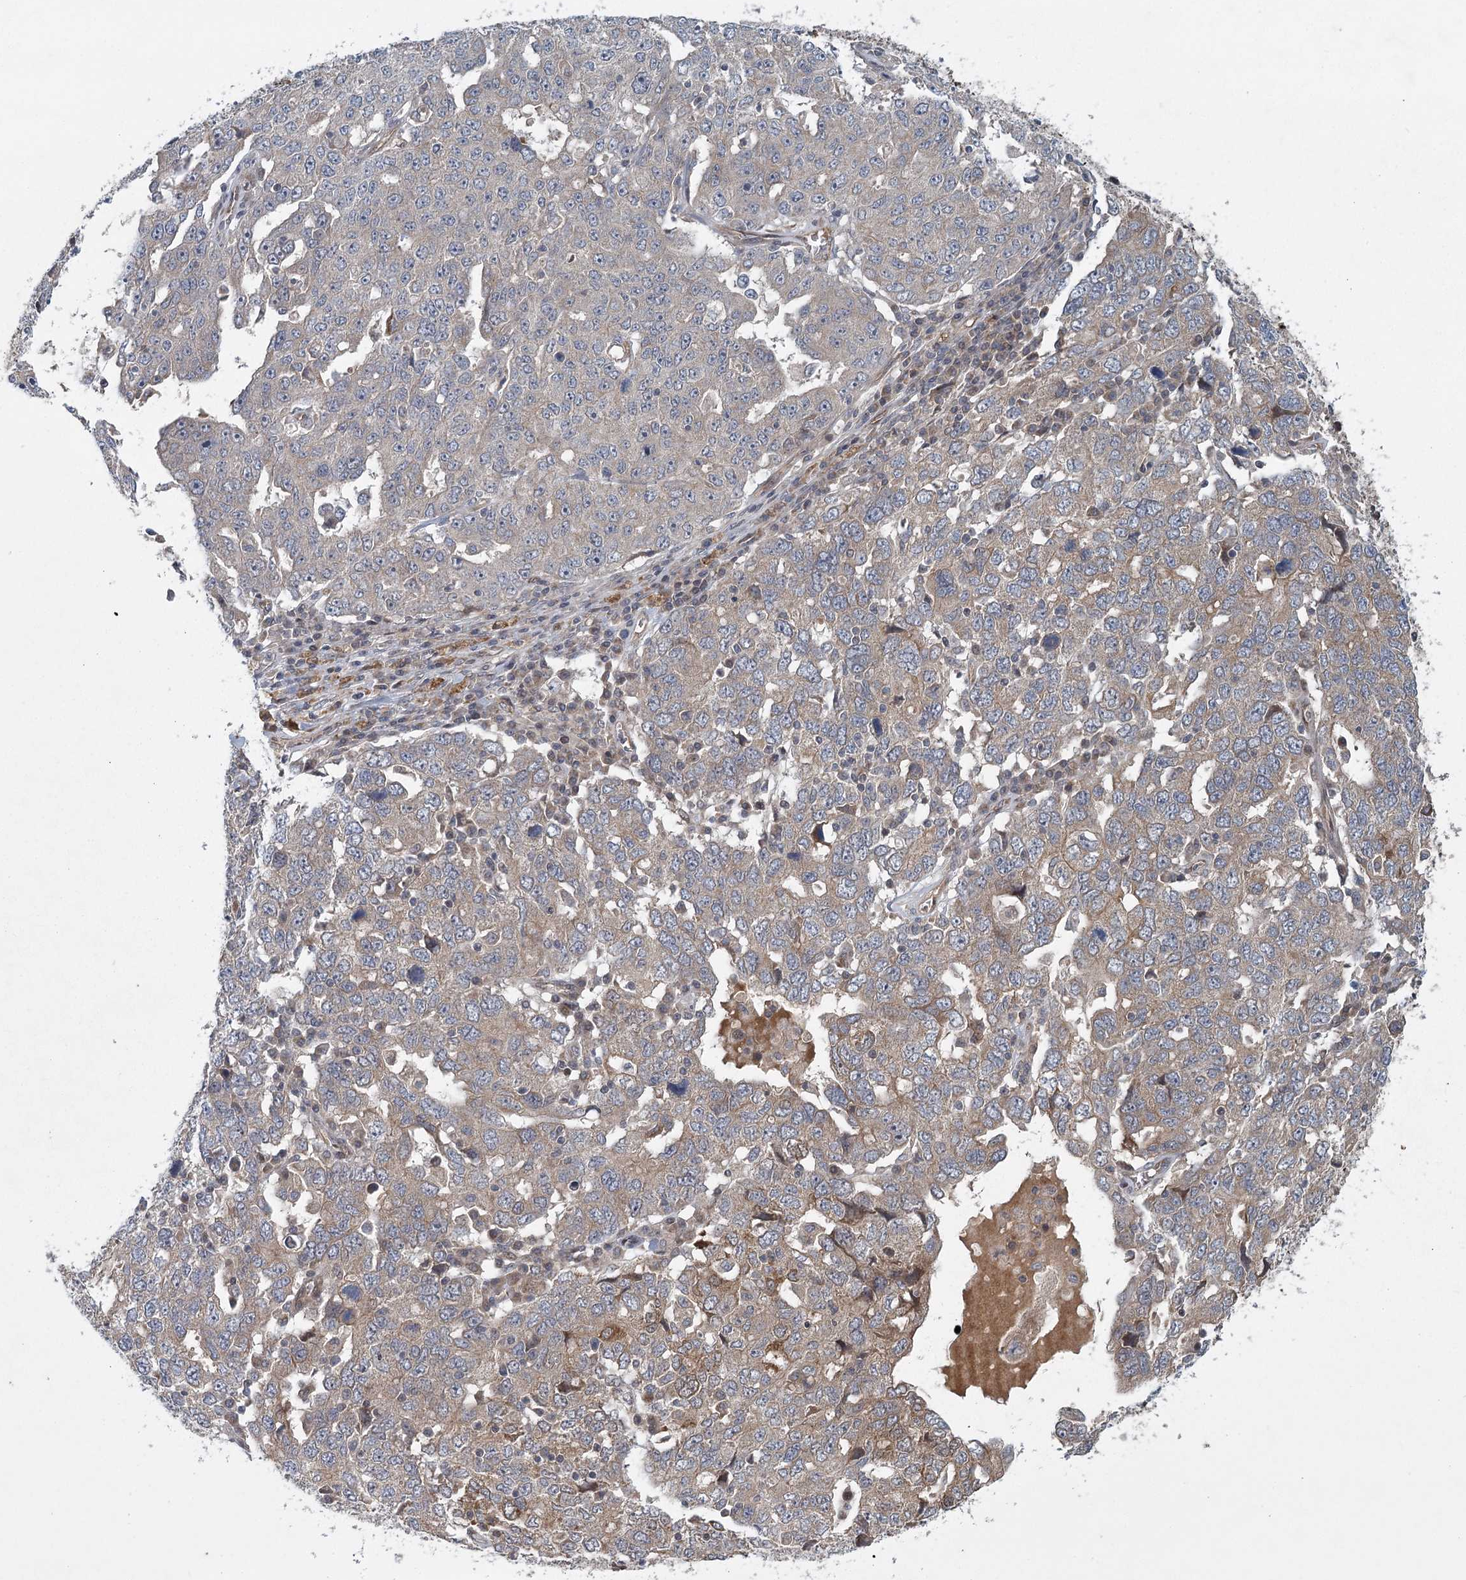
{"staining": {"intensity": "weak", "quantity": "25%-75%", "location": "cytoplasmic/membranous"}, "tissue": "ovarian cancer", "cell_type": "Tumor cells", "image_type": "cancer", "snomed": [{"axis": "morphology", "description": "Carcinoma, endometroid"}, {"axis": "topography", "description": "Ovary"}], "caption": "Tumor cells reveal low levels of weak cytoplasmic/membranous expression in about 25%-75% of cells in human ovarian cancer. (Brightfield microscopy of DAB IHC at high magnification).", "gene": "LRRC14B", "patient": {"sex": "female", "age": 62}}